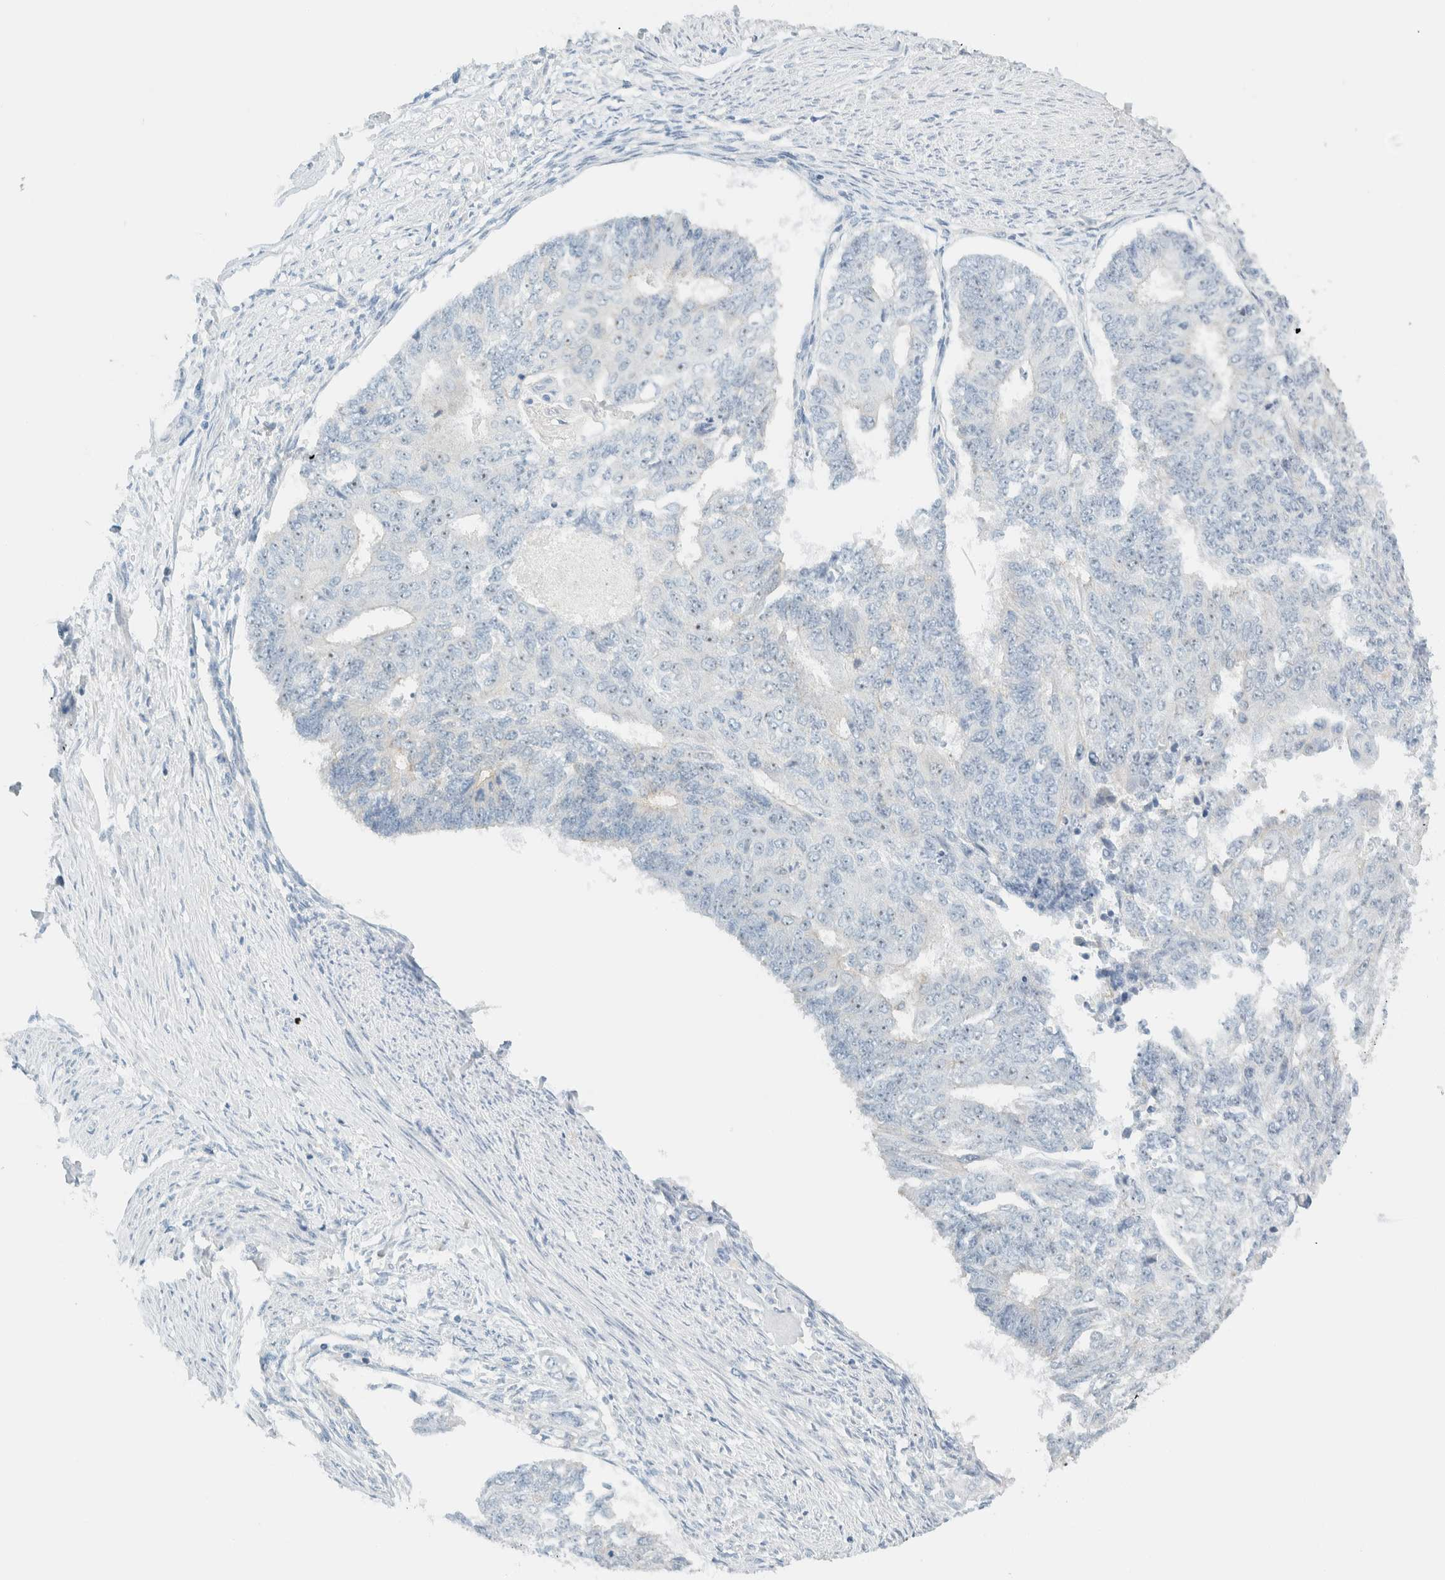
{"staining": {"intensity": "weak", "quantity": "<25%", "location": "nuclear"}, "tissue": "endometrial cancer", "cell_type": "Tumor cells", "image_type": "cancer", "snomed": [{"axis": "morphology", "description": "Adenocarcinoma, NOS"}, {"axis": "topography", "description": "Endometrium"}], "caption": "High power microscopy photomicrograph of an IHC histopathology image of endometrial adenocarcinoma, revealing no significant positivity in tumor cells. The staining is performed using DAB brown chromogen with nuclei counter-stained in using hematoxylin.", "gene": "NDE1", "patient": {"sex": "female", "age": 32}}